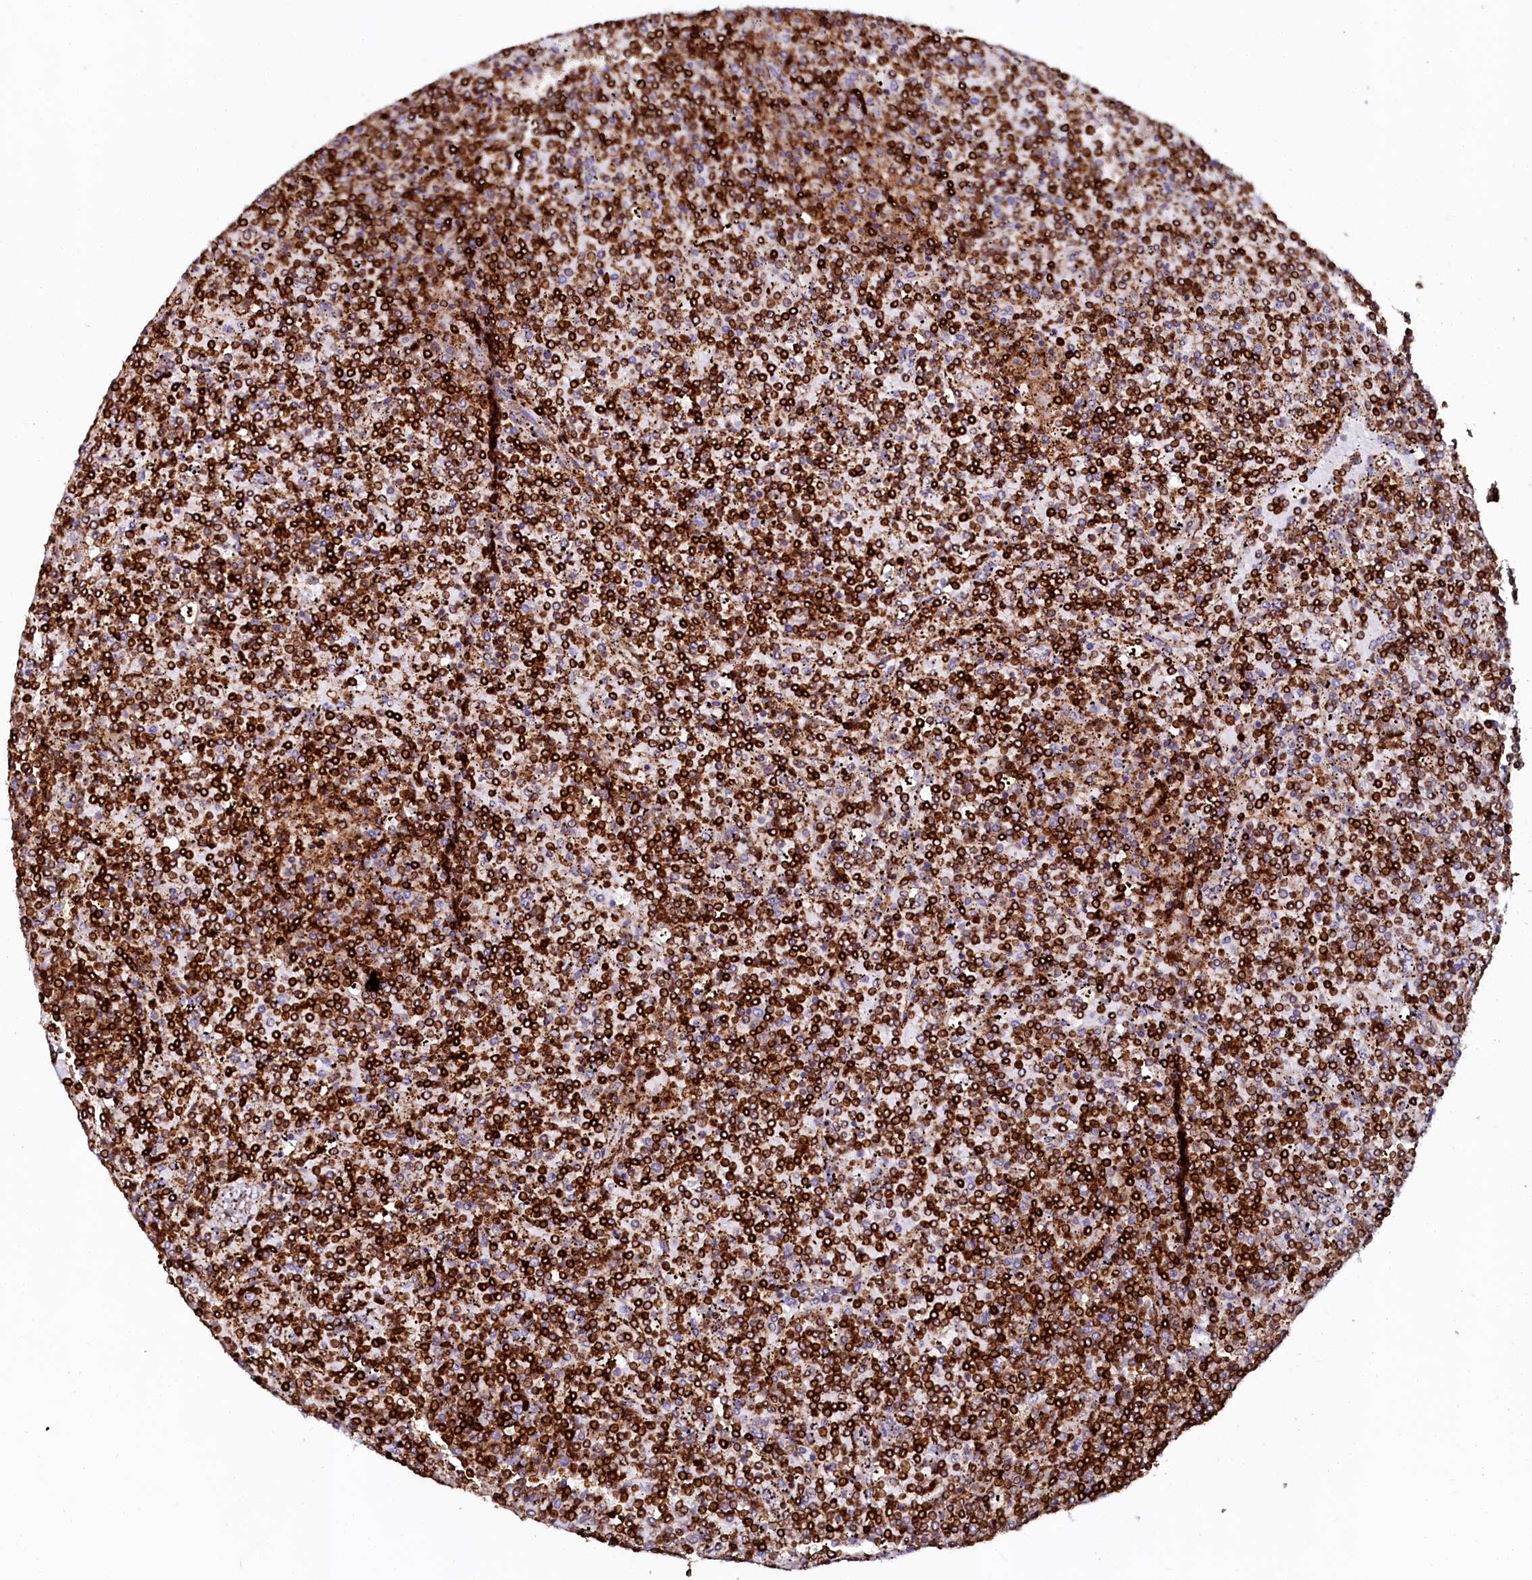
{"staining": {"intensity": "strong", "quantity": "25%-75%", "location": "cytoplasmic/membranous"}, "tissue": "lymphoma", "cell_type": "Tumor cells", "image_type": "cancer", "snomed": [{"axis": "morphology", "description": "Malignant lymphoma, non-Hodgkin's type, Low grade"}, {"axis": "topography", "description": "Spleen"}], "caption": "This image demonstrates immunohistochemistry staining of malignant lymphoma, non-Hodgkin's type (low-grade), with high strong cytoplasmic/membranous staining in approximately 25%-75% of tumor cells.", "gene": "AAAS", "patient": {"sex": "female", "age": 19}}